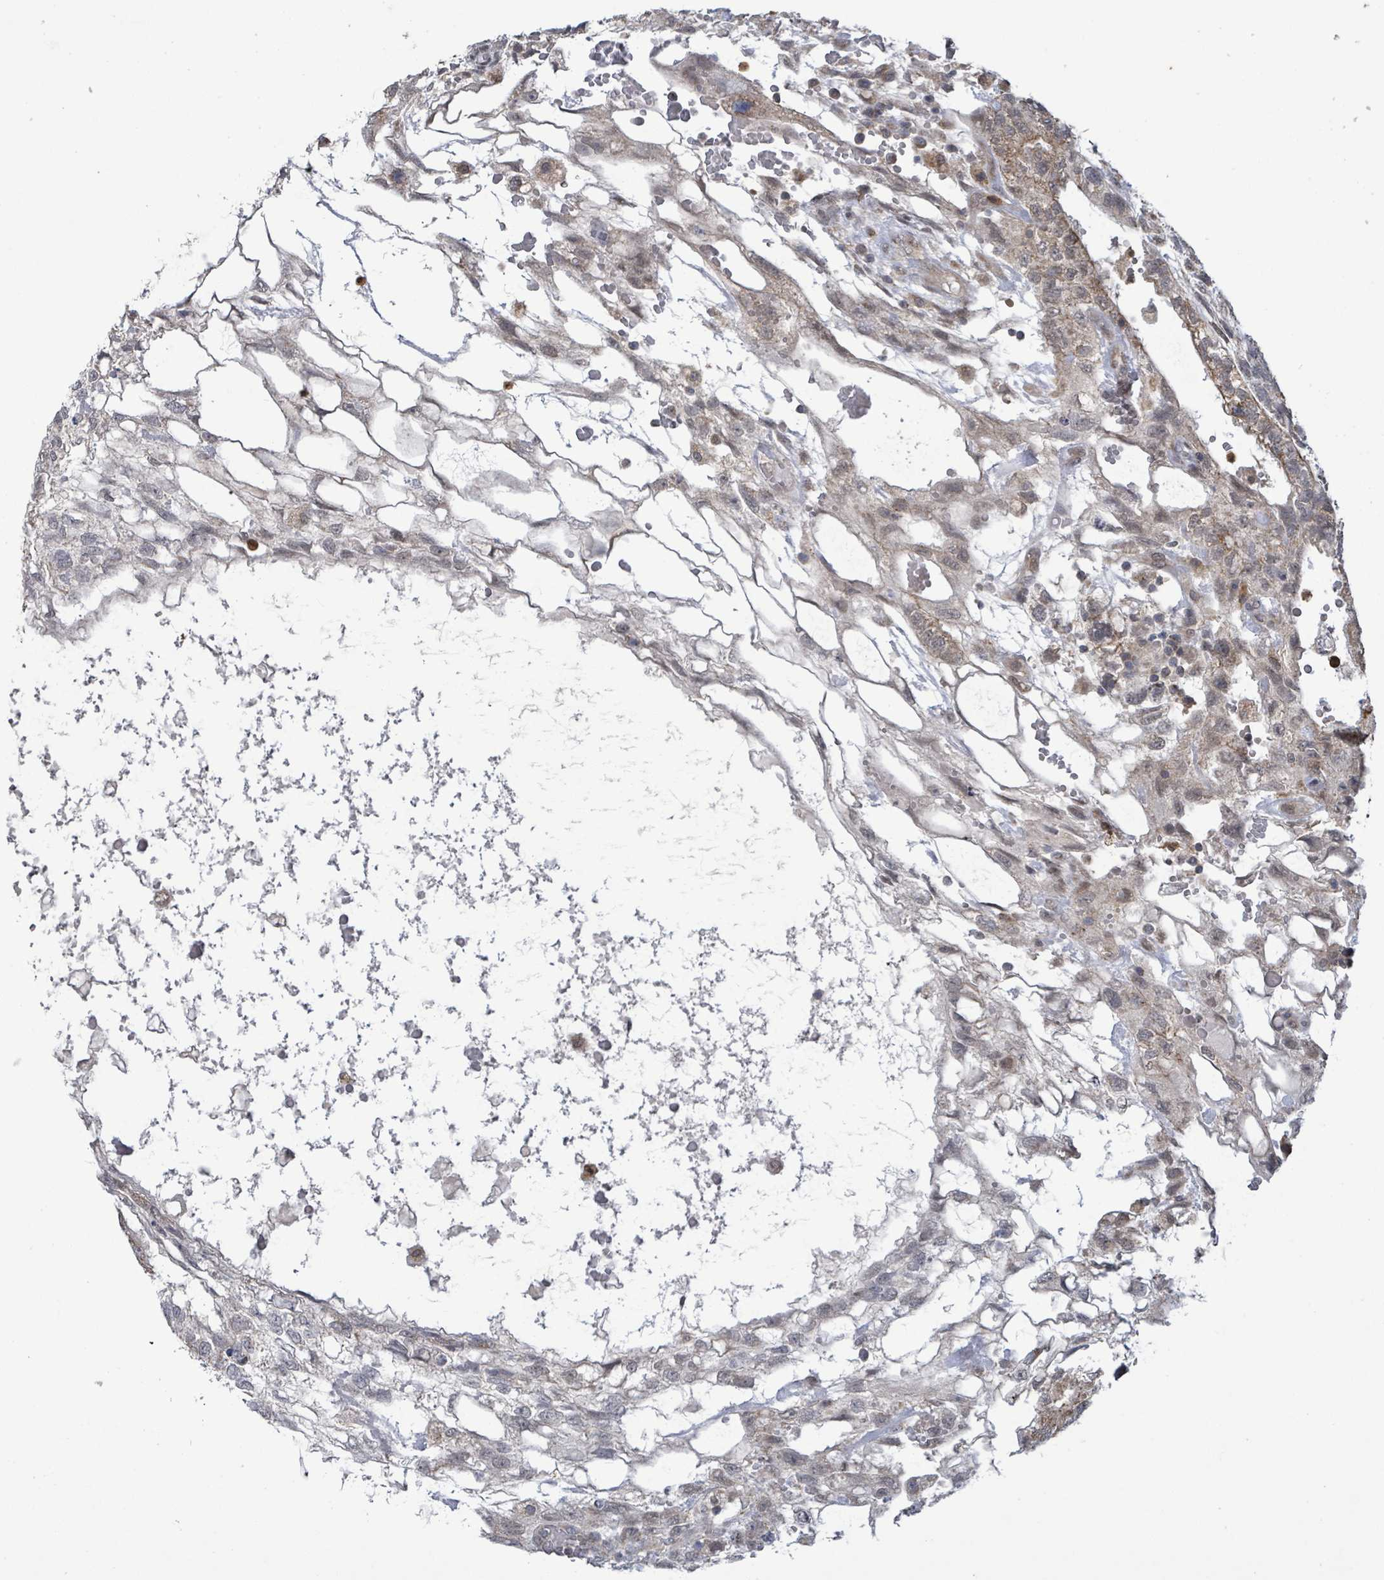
{"staining": {"intensity": "moderate", "quantity": "<25%", "location": "cytoplasmic/membranous,nuclear"}, "tissue": "testis cancer", "cell_type": "Tumor cells", "image_type": "cancer", "snomed": [{"axis": "morphology", "description": "Normal tissue, NOS"}, {"axis": "morphology", "description": "Carcinoma, Embryonal, NOS"}, {"axis": "topography", "description": "Testis"}], "caption": "DAB (3,3'-diaminobenzidine) immunohistochemical staining of human testis cancer (embryonal carcinoma) reveals moderate cytoplasmic/membranous and nuclear protein expression in about <25% of tumor cells. (IHC, brightfield microscopy, high magnification).", "gene": "COQ6", "patient": {"sex": "male", "age": 32}}